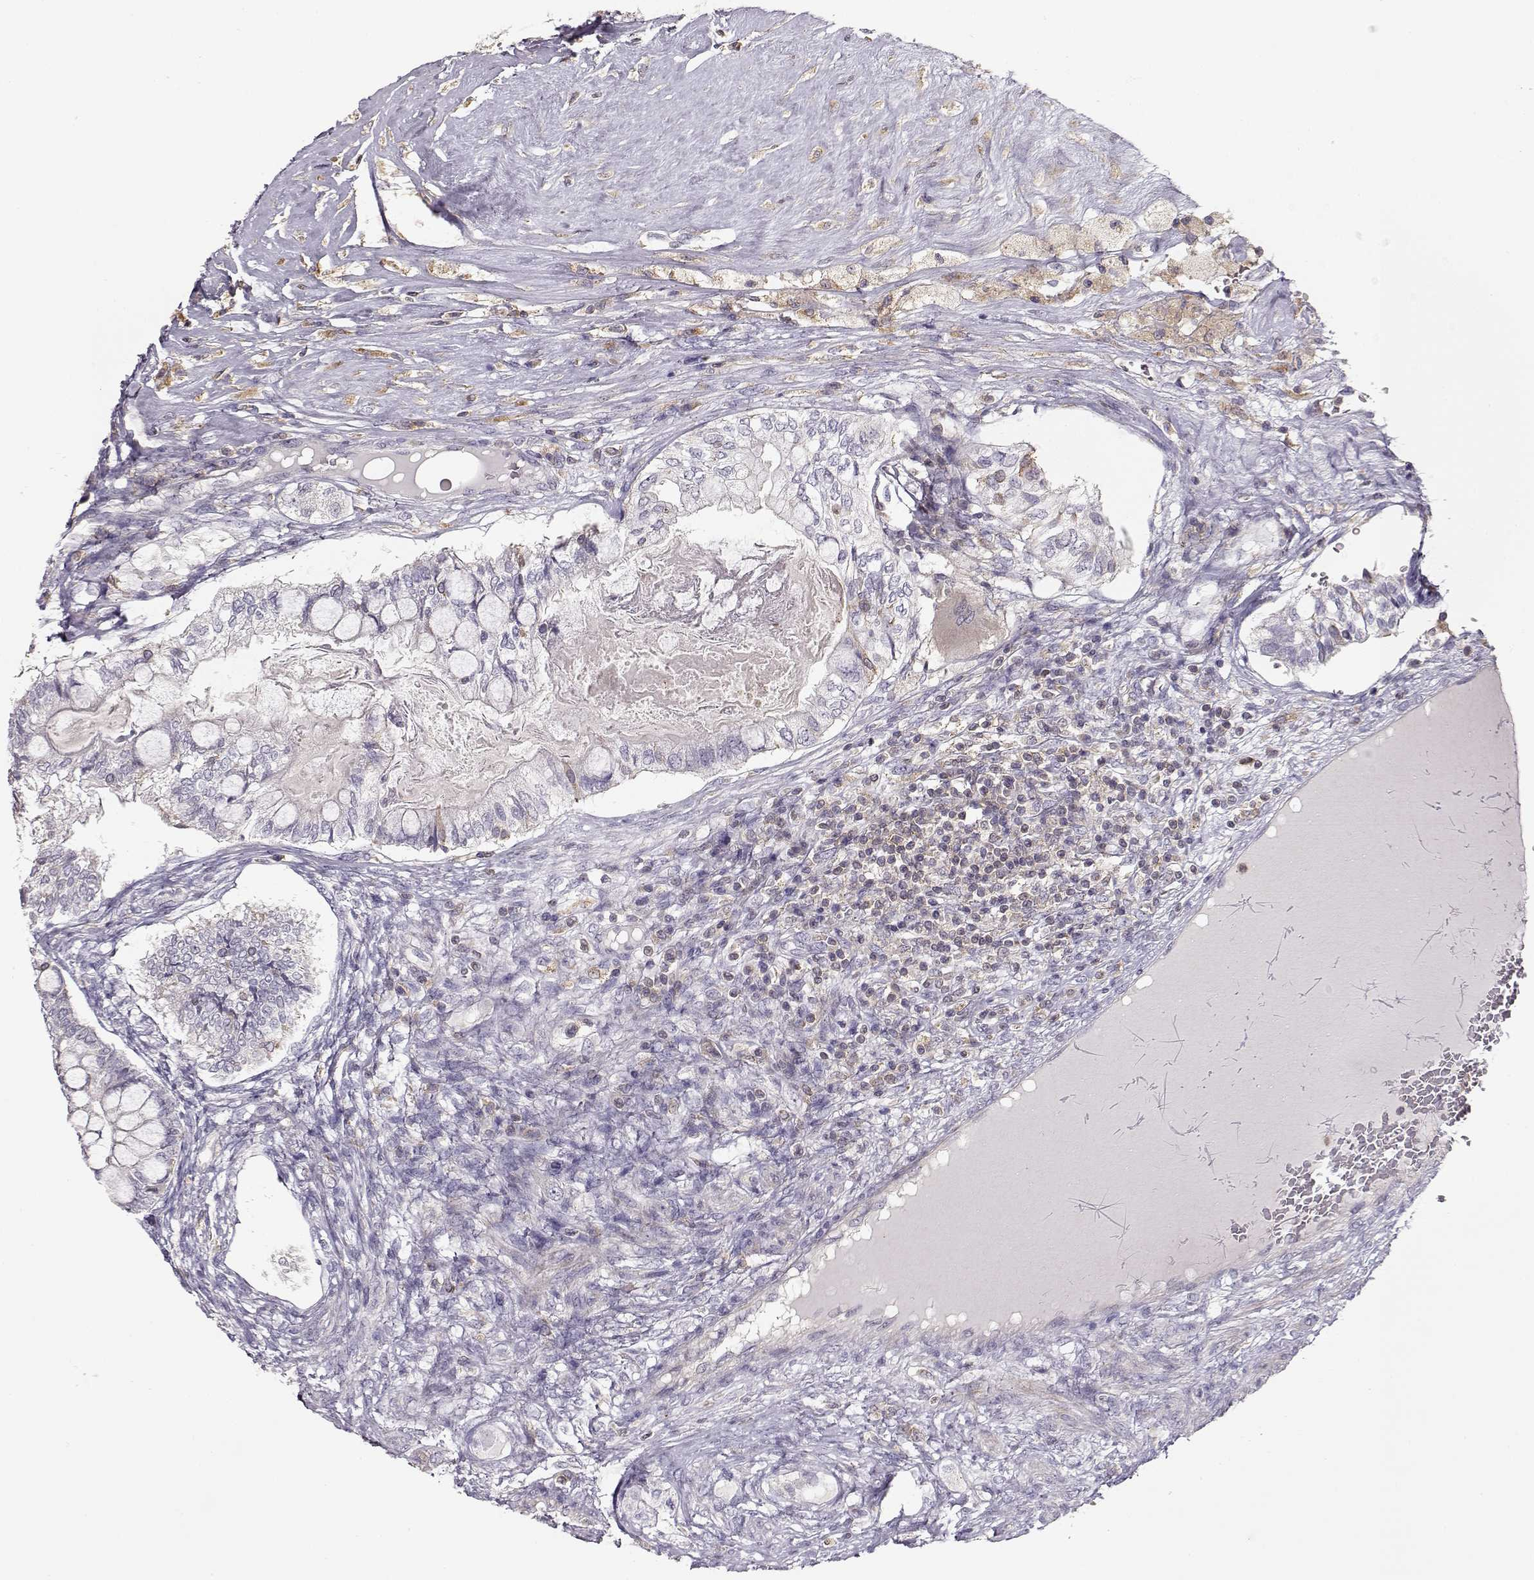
{"staining": {"intensity": "negative", "quantity": "none", "location": "none"}, "tissue": "testis cancer", "cell_type": "Tumor cells", "image_type": "cancer", "snomed": [{"axis": "morphology", "description": "Seminoma, NOS"}, {"axis": "morphology", "description": "Carcinoma, Embryonal, NOS"}, {"axis": "topography", "description": "Testis"}], "caption": "Testis cancer stained for a protein using immunohistochemistry reveals no expression tumor cells.", "gene": "VAV1", "patient": {"sex": "male", "age": 41}}